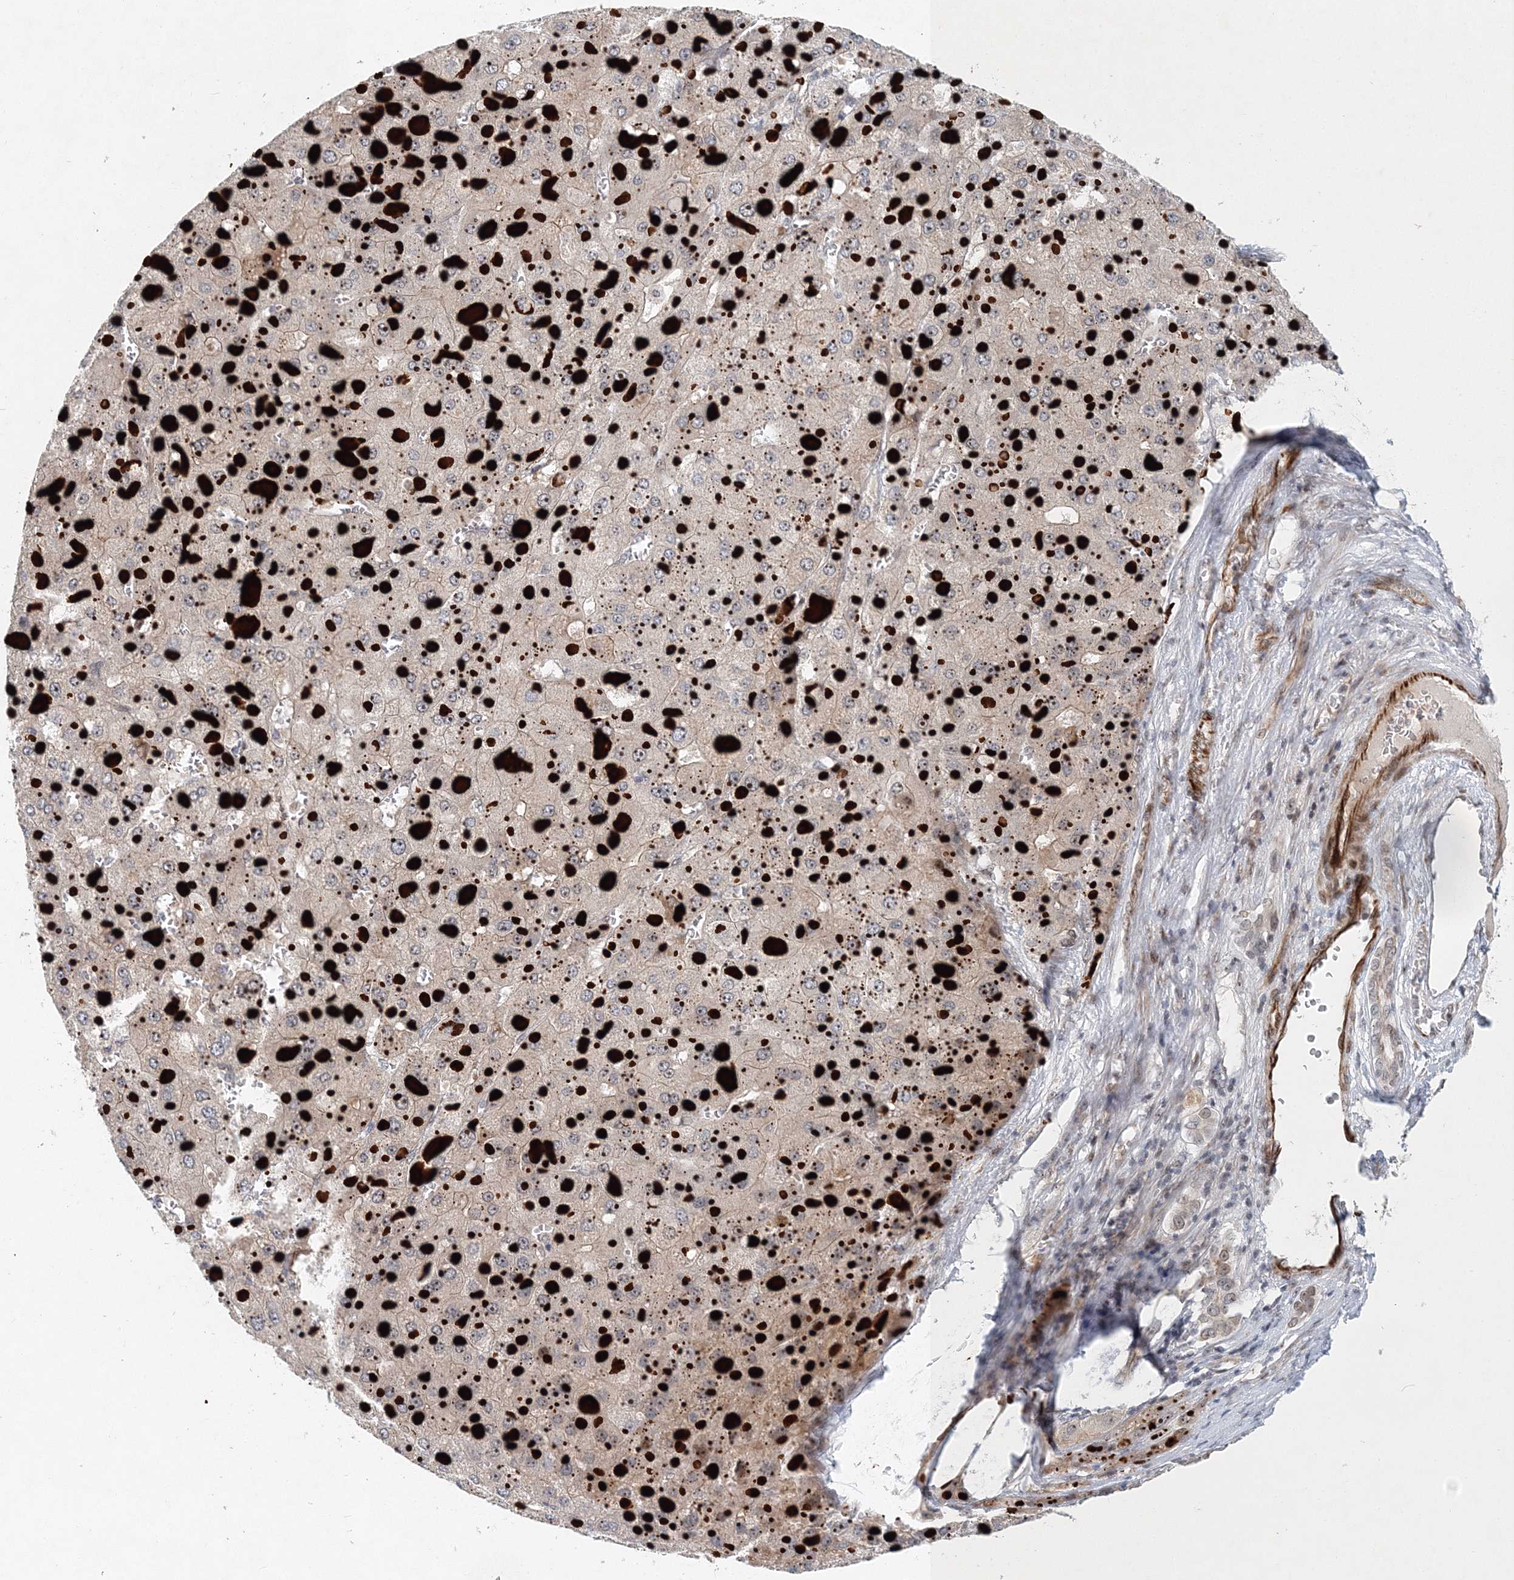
{"staining": {"intensity": "negative", "quantity": "none", "location": "none"}, "tissue": "liver cancer", "cell_type": "Tumor cells", "image_type": "cancer", "snomed": [{"axis": "morphology", "description": "Carcinoma, Hepatocellular, NOS"}, {"axis": "topography", "description": "Liver"}], "caption": "This is a micrograph of immunohistochemistry staining of liver cancer (hepatocellular carcinoma), which shows no staining in tumor cells.", "gene": "UIMC1", "patient": {"sex": "female", "age": 73}}